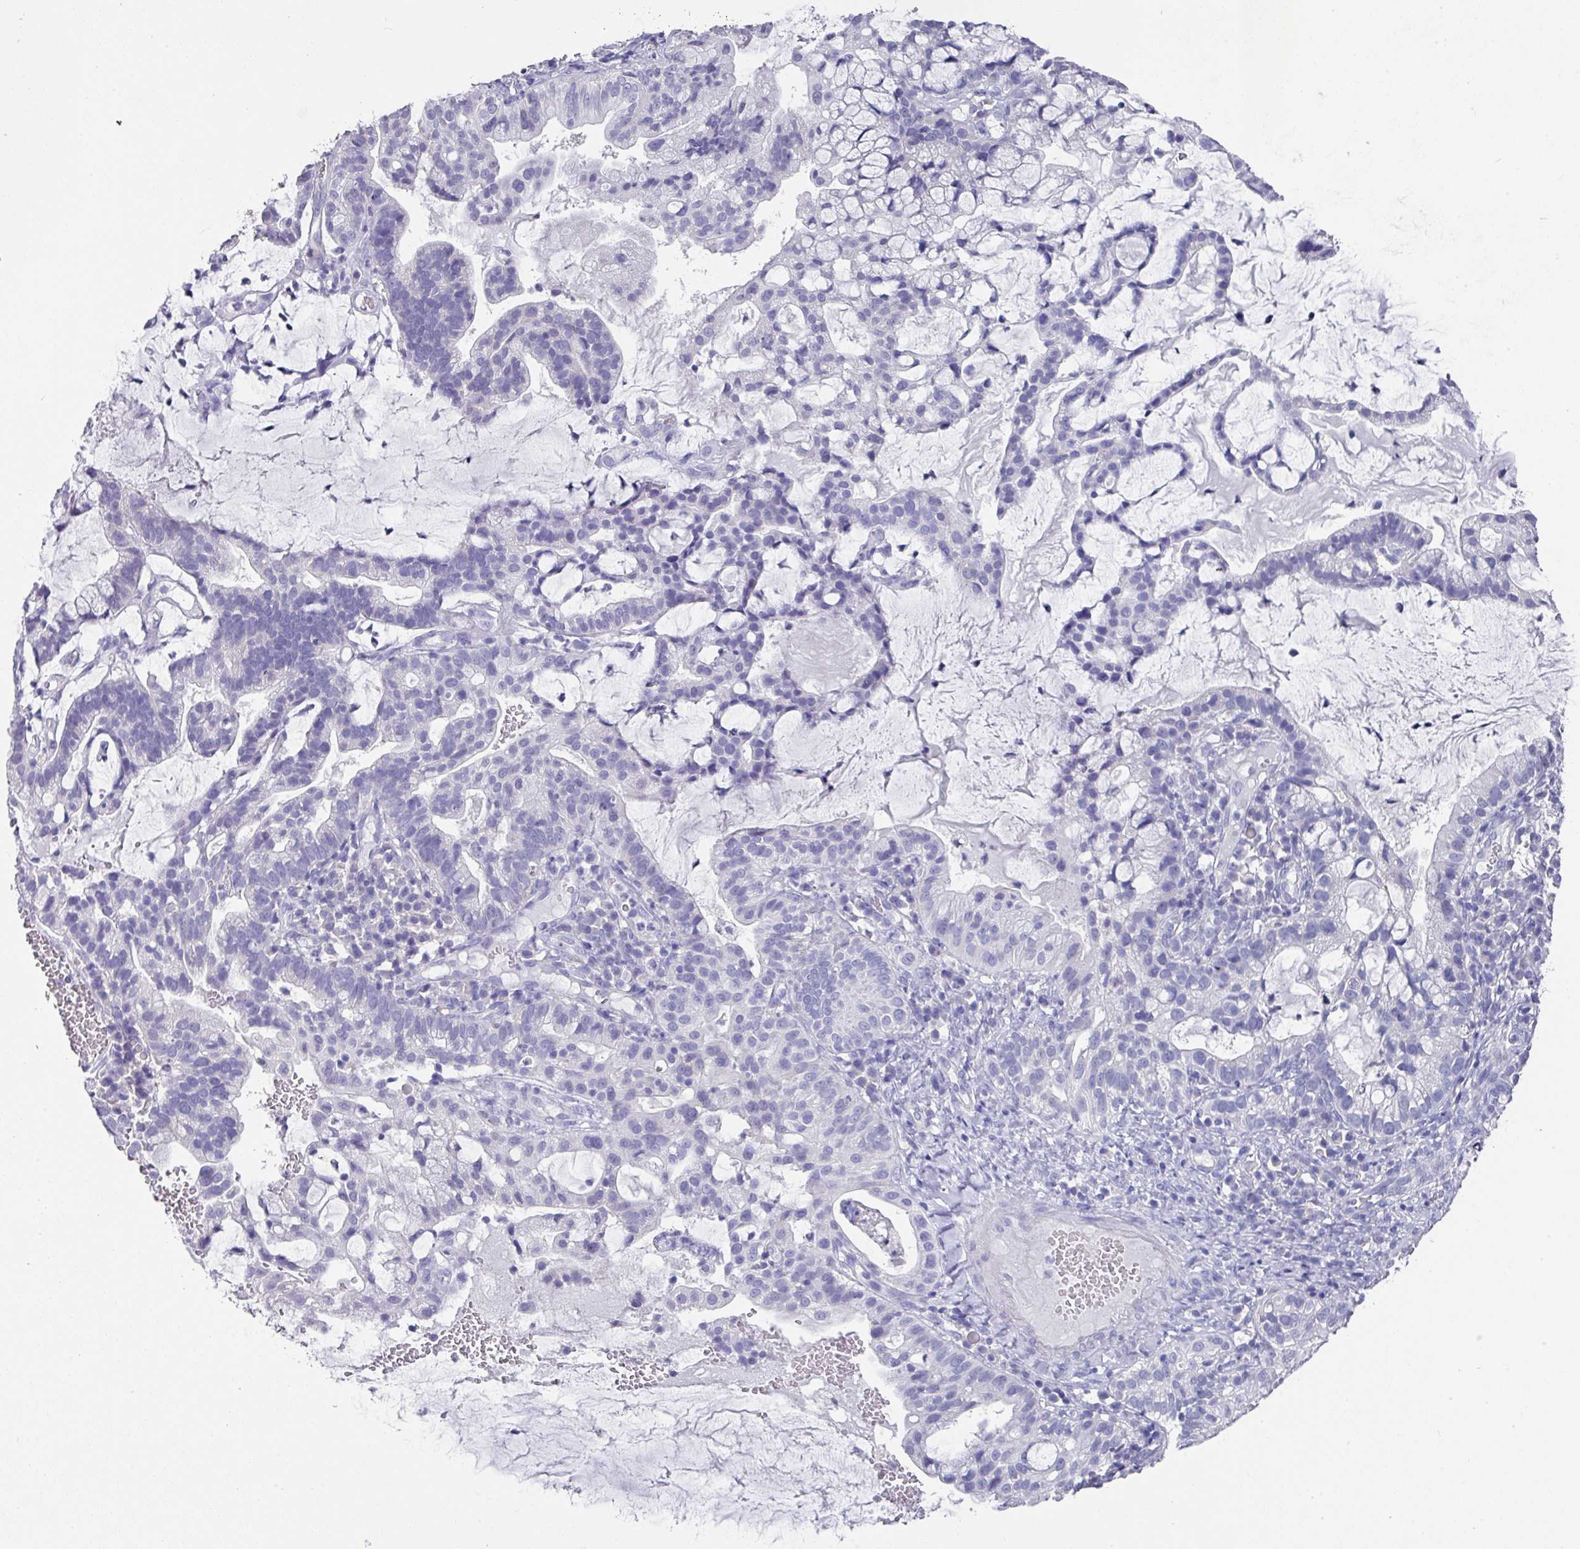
{"staining": {"intensity": "negative", "quantity": "none", "location": "none"}, "tissue": "cervical cancer", "cell_type": "Tumor cells", "image_type": "cancer", "snomed": [{"axis": "morphology", "description": "Adenocarcinoma, NOS"}, {"axis": "topography", "description": "Cervix"}], "caption": "Photomicrograph shows no significant protein positivity in tumor cells of cervical adenocarcinoma.", "gene": "DAZL", "patient": {"sex": "female", "age": 41}}